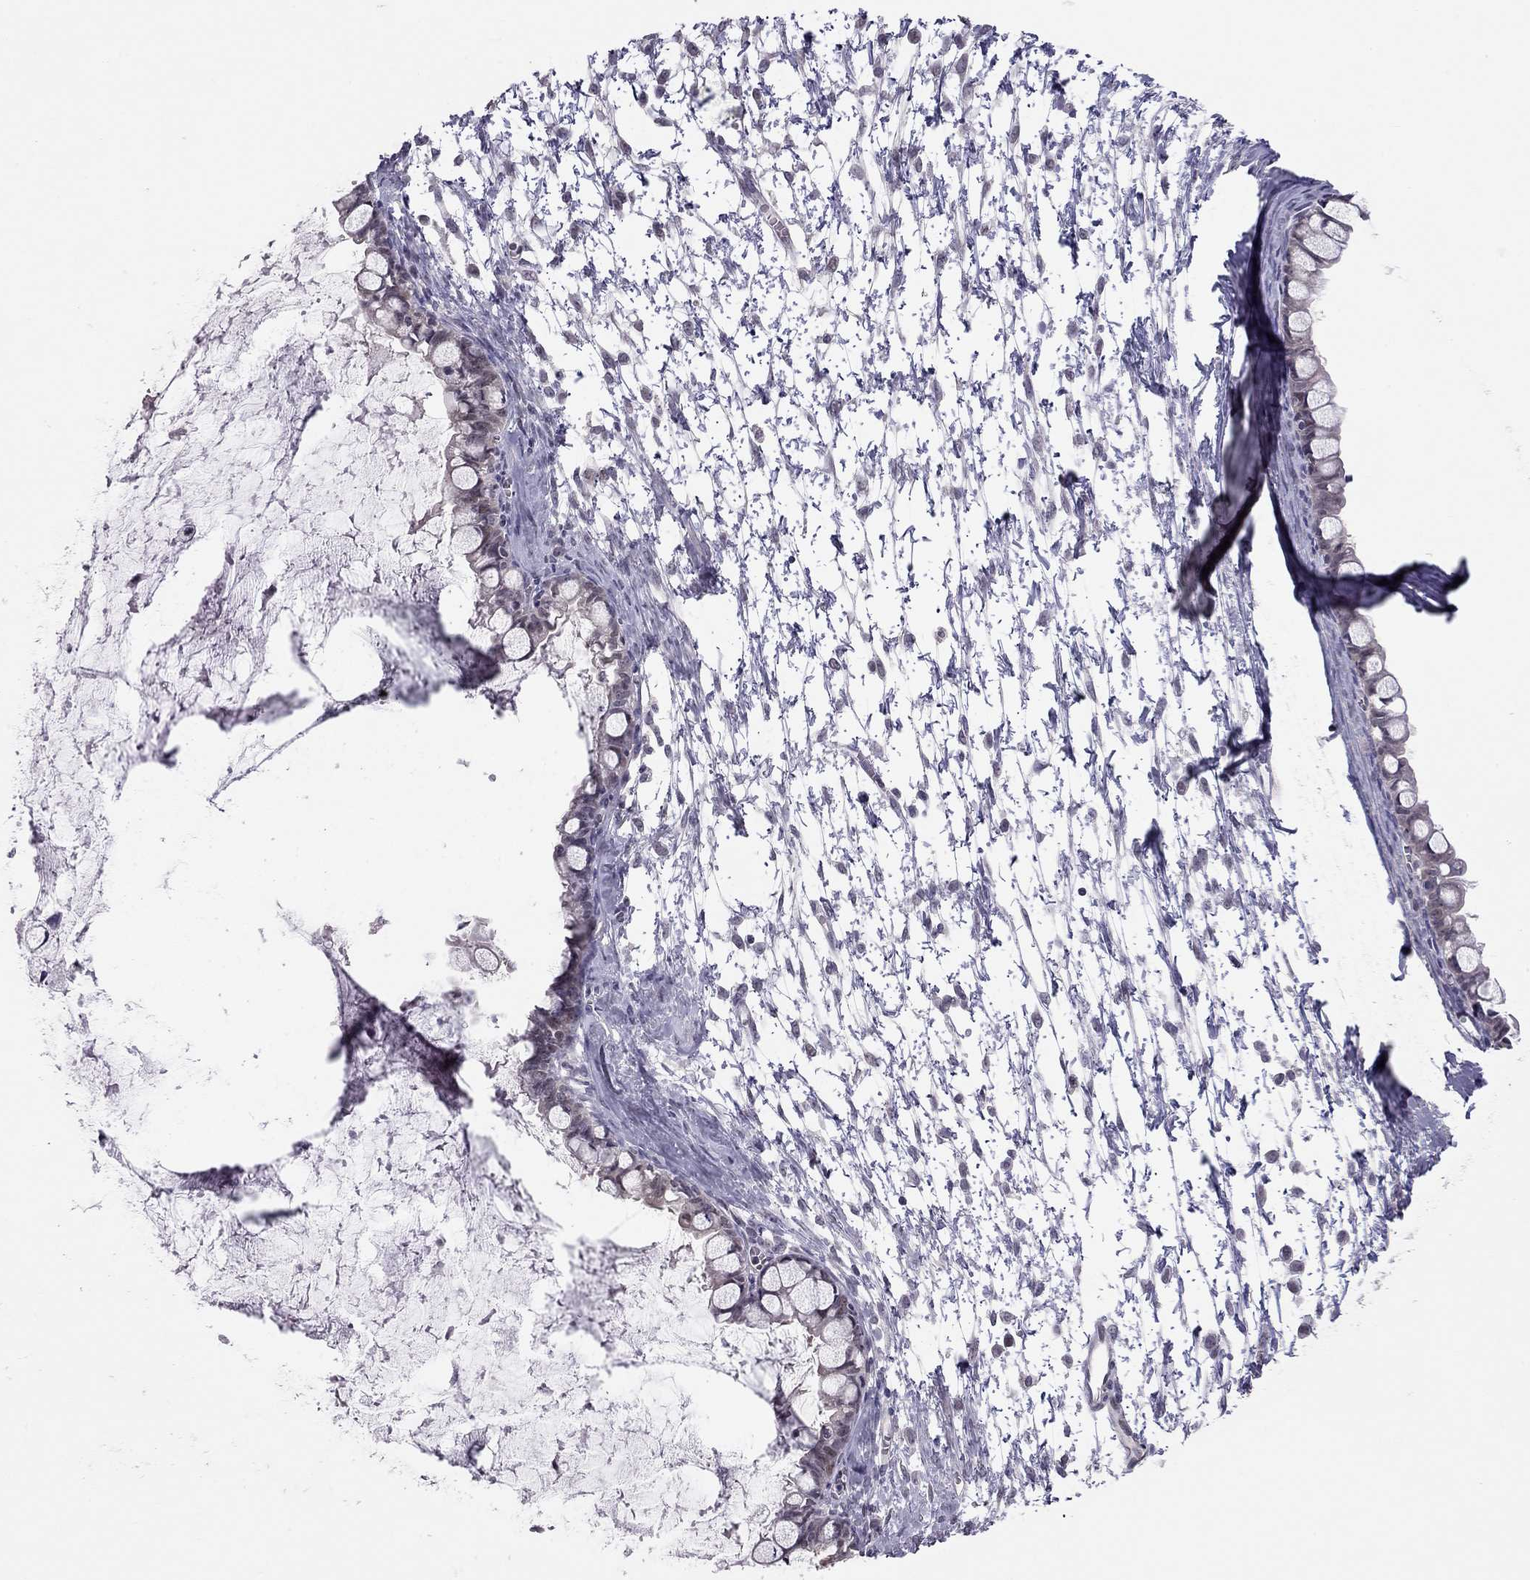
{"staining": {"intensity": "negative", "quantity": "none", "location": "none"}, "tissue": "ovarian cancer", "cell_type": "Tumor cells", "image_type": "cancer", "snomed": [{"axis": "morphology", "description": "Cystadenocarcinoma, mucinous, NOS"}, {"axis": "topography", "description": "Ovary"}], "caption": "The IHC photomicrograph has no significant positivity in tumor cells of ovarian mucinous cystadenocarcinoma tissue. The staining is performed using DAB brown chromogen with nuclei counter-stained in using hematoxylin.", "gene": "HSF2BP", "patient": {"sex": "female", "age": 63}}